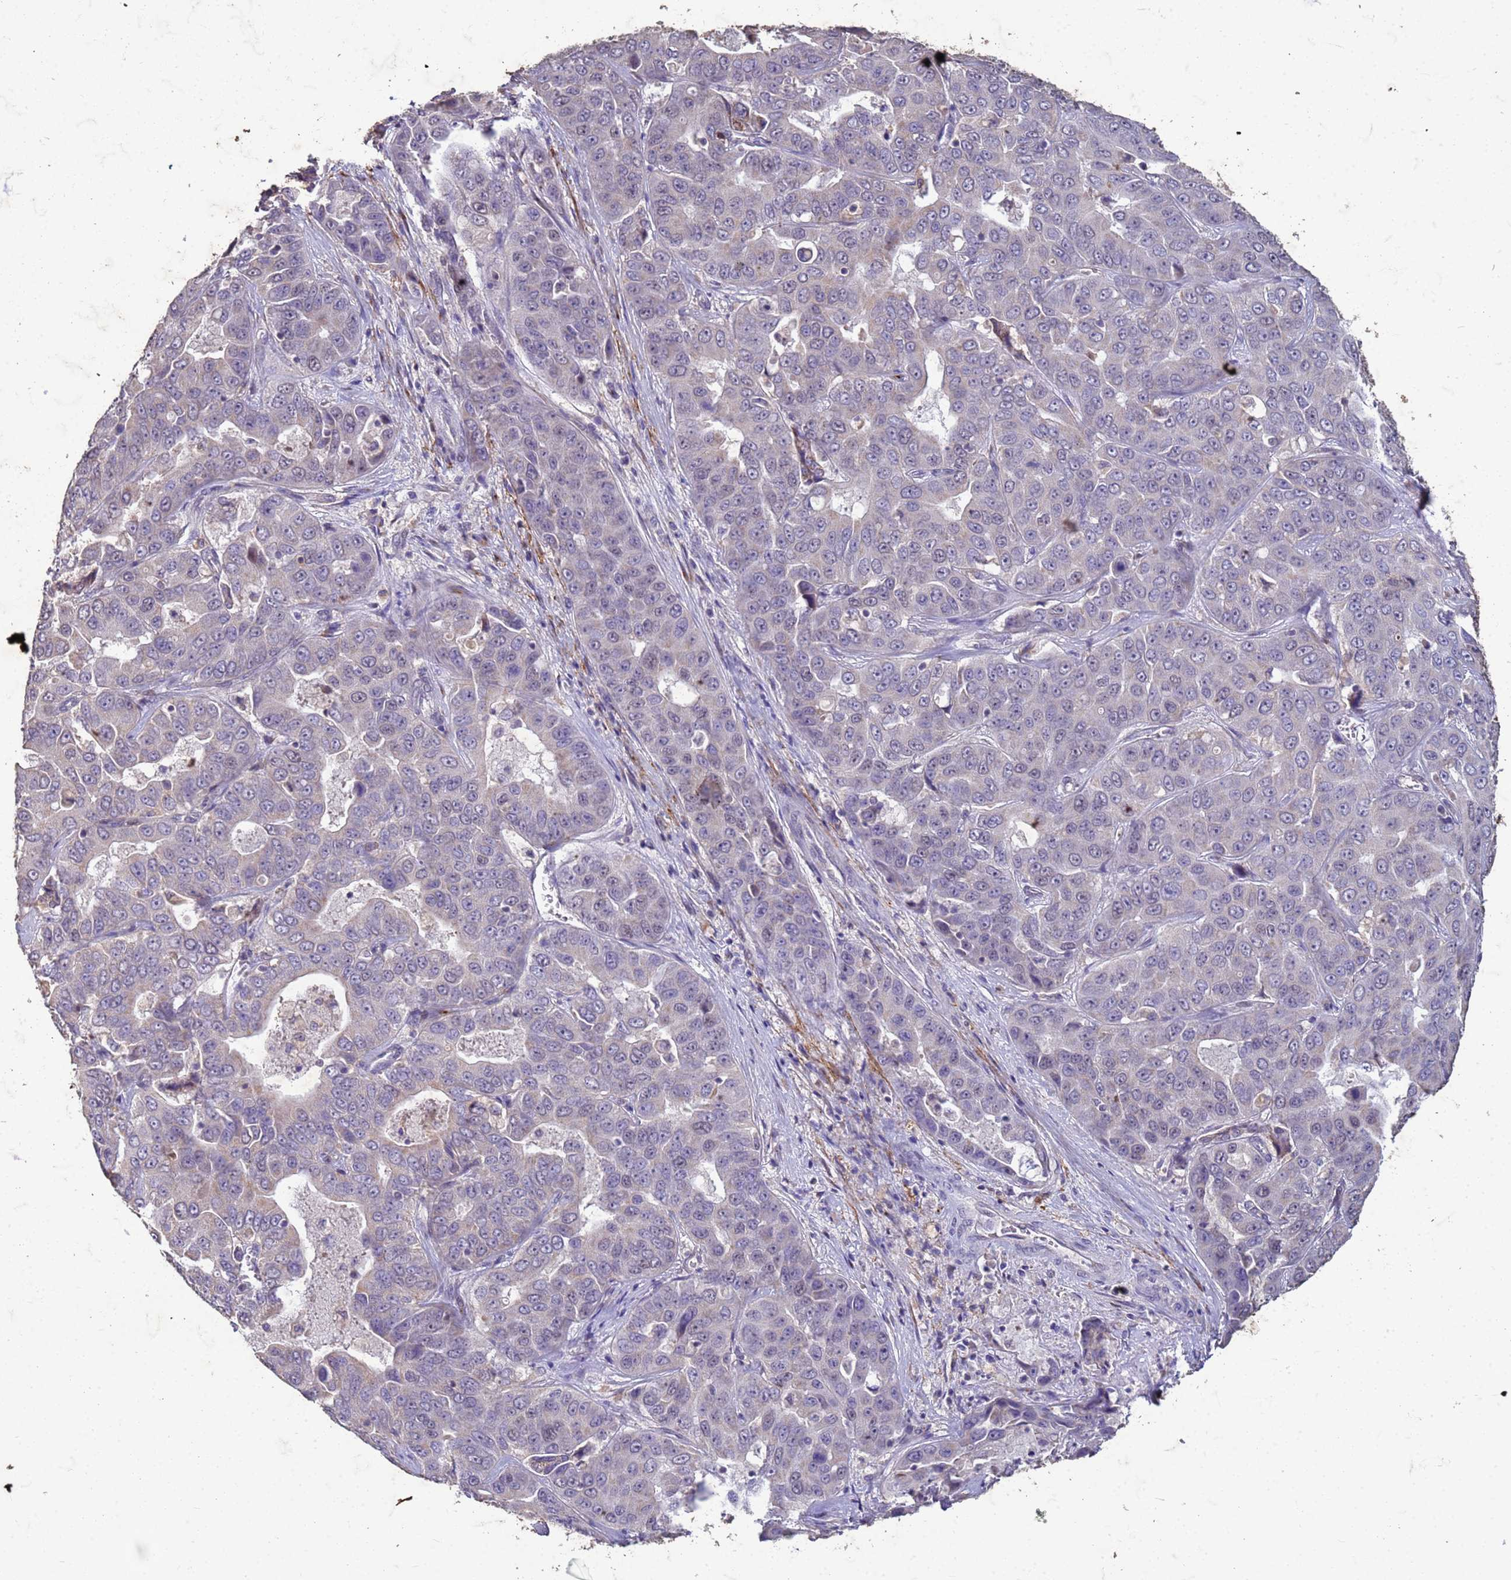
{"staining": {"intensity": "negative", "quantity": "none", "location": "none"}, "tissue": "liver cancer", "cell_type": "Tumor cells", "image_type": "cancer", "snomed": [{"axis": "morphology", "description": "Cholangiocarcinoma"}, {"axis": "topography", "description": "Liver"}], "caption": "There is no significant staining in tumor cells of liver cholangiocarcinoma. The staining was performed using DAB to visualize the protein expression in brown, while the nuclei were stained in blue with hematoxylin (Magnification: 20x).", "gene": "SLC25A15", "patient": {"sex": "female", "age": 52}}